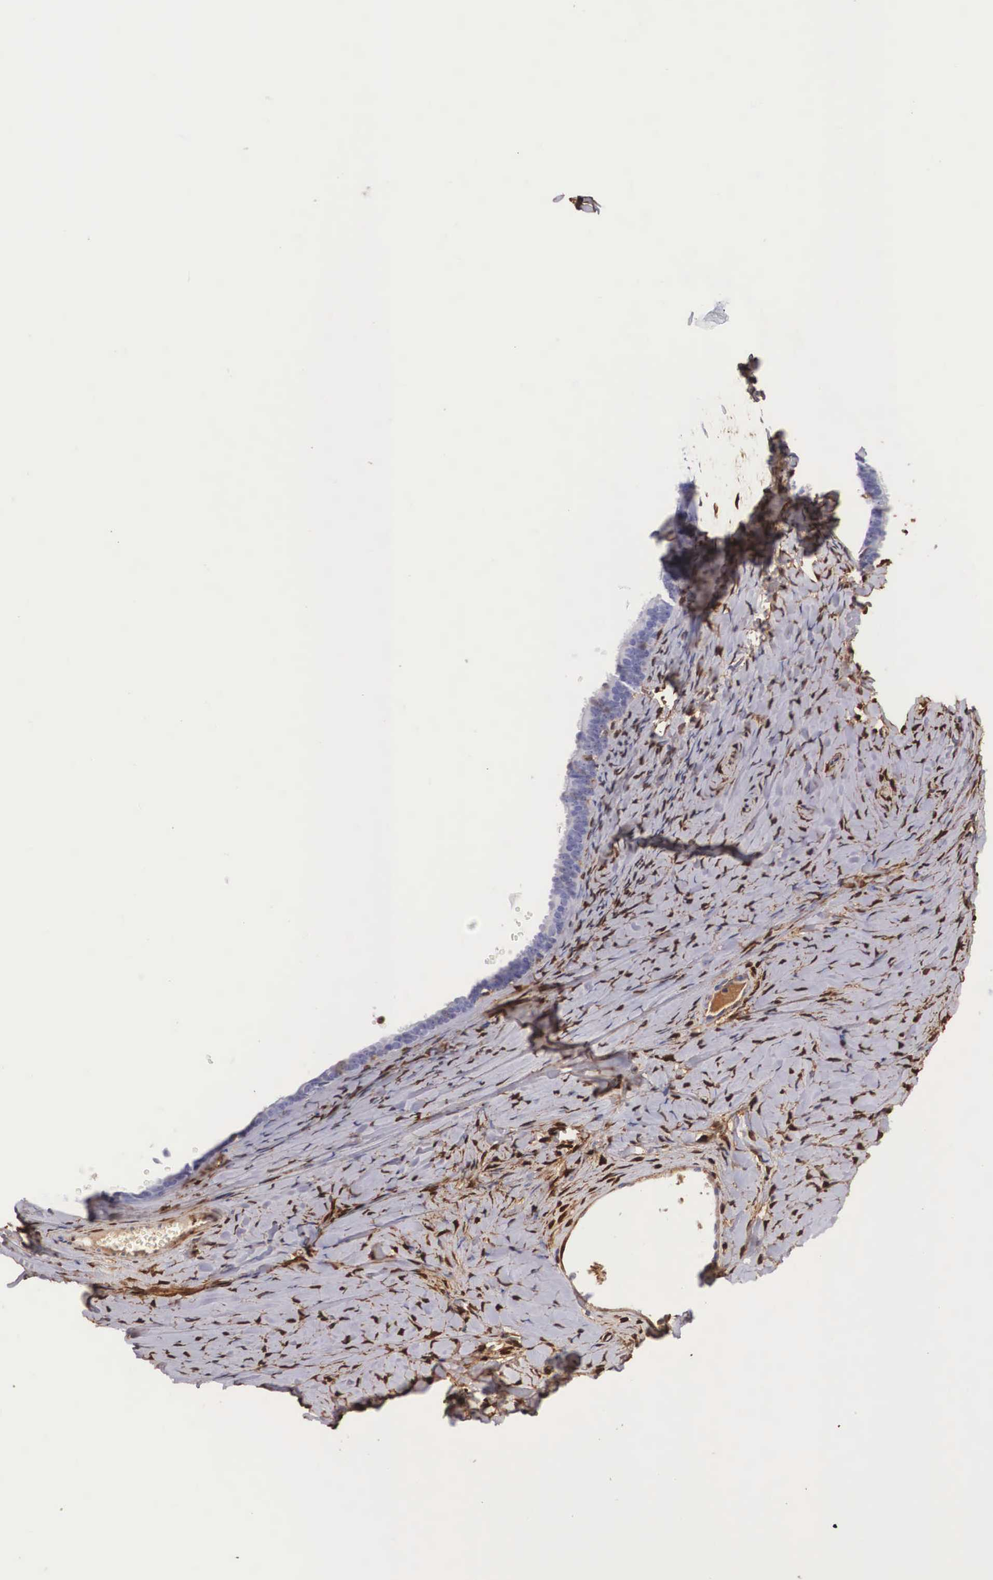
{"staining": {"intensity": "negative", "quantity": "none", "location": "none"}, "tissue": "ovarian cancer", "cell_type": "Tumor cells", "image_type": "cancer", "snomed": [{"axis": "morphology", "description": "Cystadenocarcinoma, serous, NOS"}, {"axis": "topography", "description": "Ovary"}], "caption": "A high-resolution histopathology image shows immunohistochemistry staining of ovarian cancer, which reveals no significant staining in tumor cells. The staining is performed using DAB (3,3'-diaminobenzidine) brown chromogen with nuclei counter-stained in using hematoxylin.", "gene": "LGALS1", "patient": {"sex": "female", "age": 71}}